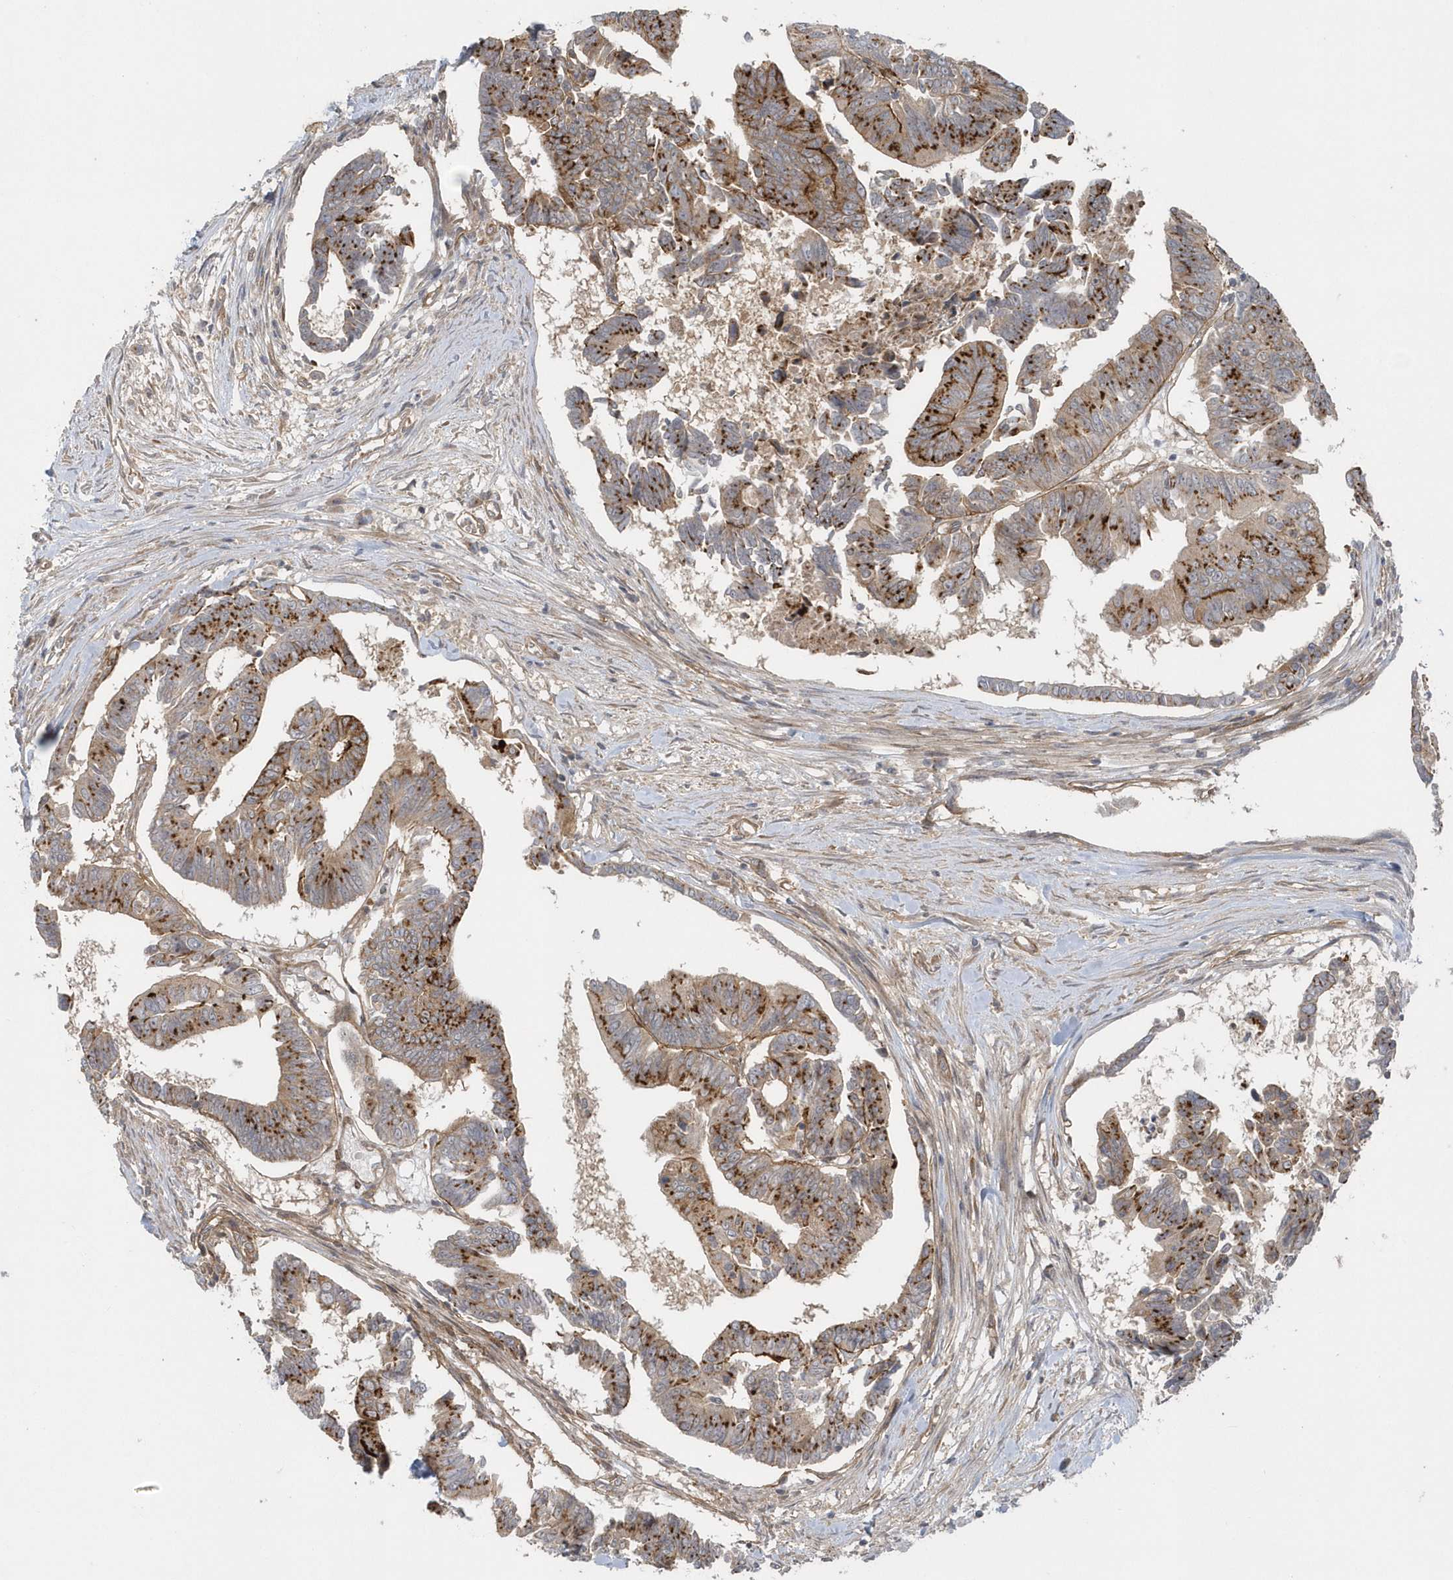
{"staining": {"intensity": "moderate", "quantity": ">75%", "location": "cytoplasmic/membranous"}, "tissue": "colorectal cancer", "cell_type": "Tumor cells", "image_type": "cancer", "snomed": [{"axis": "morphology", "description": "Adenocarcinoma, NOS"}, {"axis": "topography", "description": "Rectum"}], "caption": "A medium amount of moderate cytoplasmic/membranous positivity is appreciated in about >75% of tumor cells in colorectal cancer tissue.", "gene": "ACTR1A", "patient": {"sex": "female", "age": 65}}